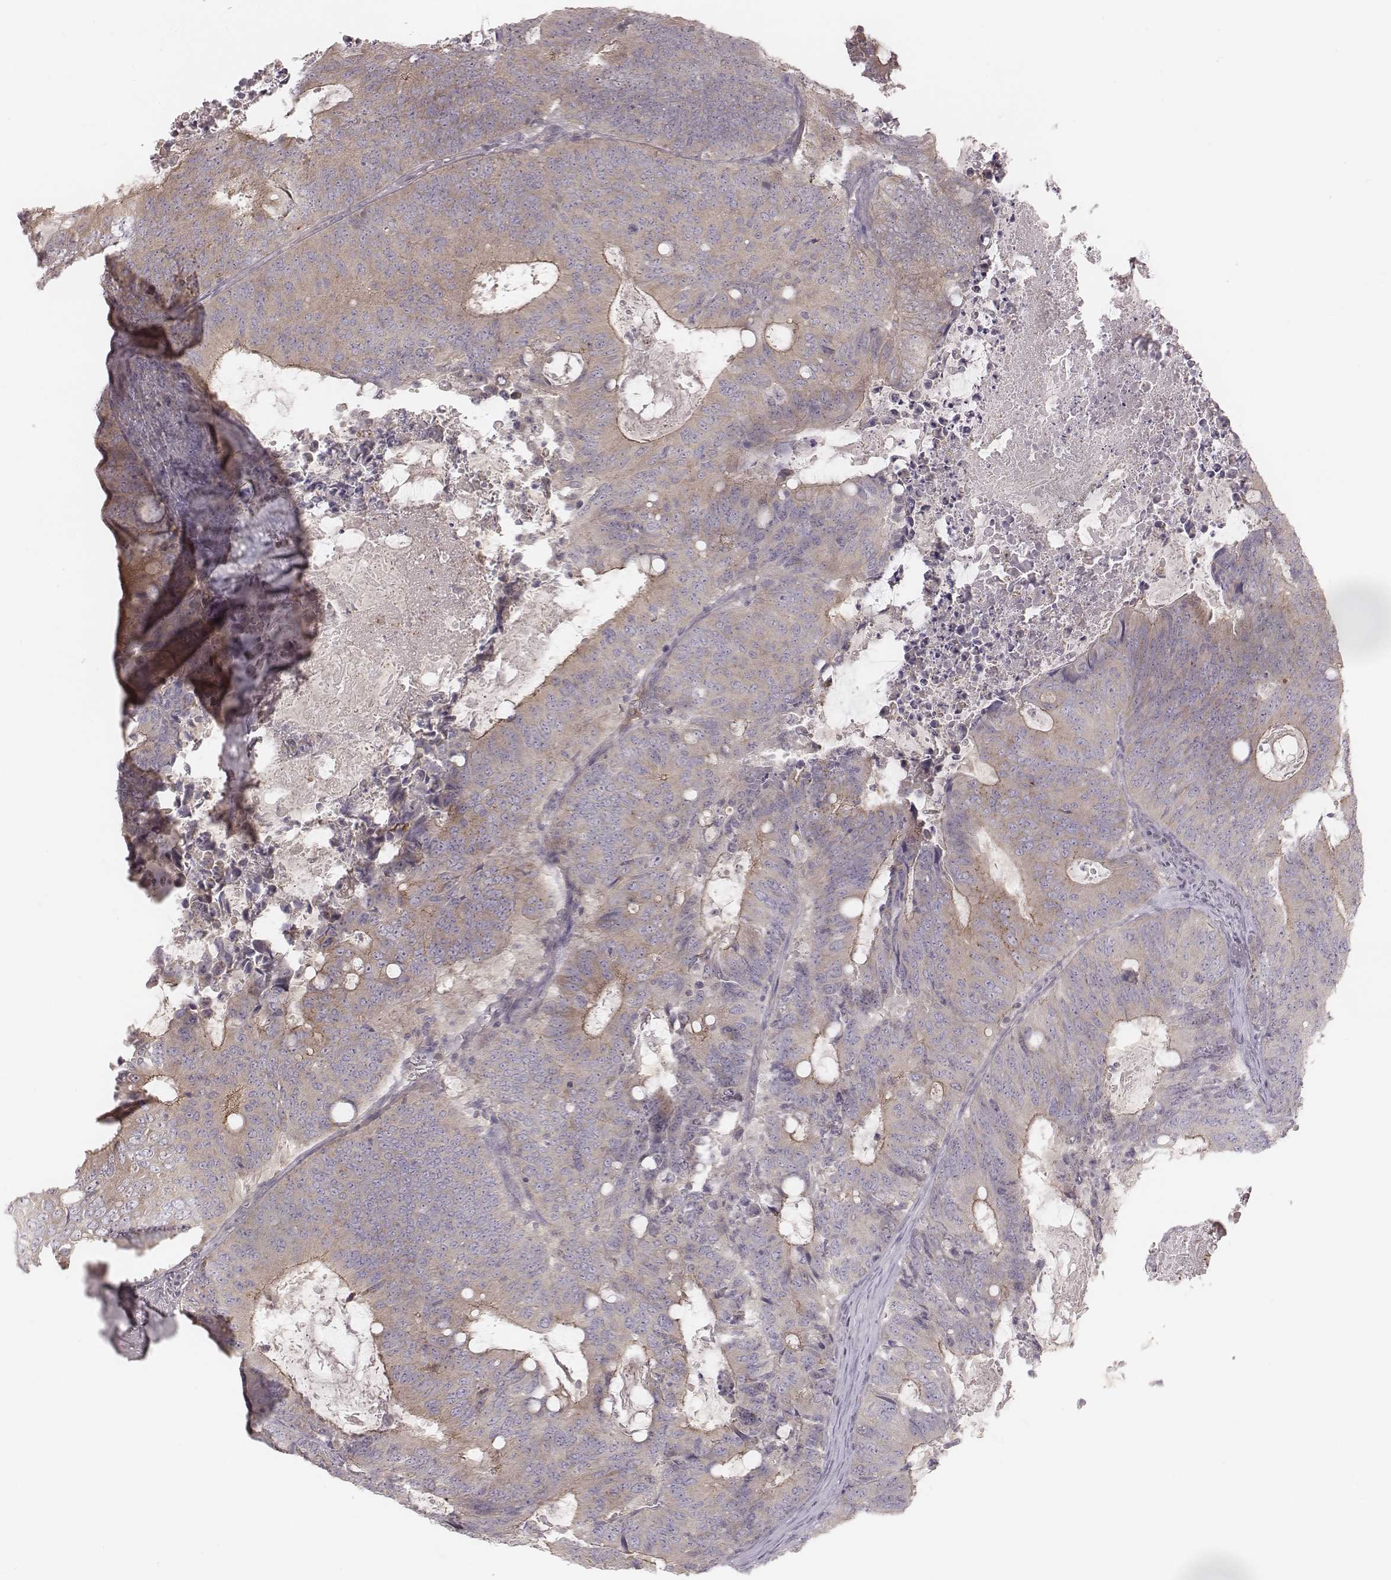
{"staining": {"intensity": "weak", "quantity": ">75%", "location": "cytoplasmic/membranous"}, "tissue": "colorectal cancer", "cell_type": "Tumor cells", "image_type": "cancer", "snomed": [{"axis": "morphology", "description": "Adenocarcinoma, NOS"}, {"axis": "topography", "description": "Colon"}], "caption": "Tumor cells reveal low levels of weak cytoplasmic/membranous expression in approximately >75% of cells in colorectal cancer (adenocarcinoma). (IHC, brightfield microscopy, high magnification).", "gene": "TDRD5", "patient": {"sex": "male", "age": 67}}